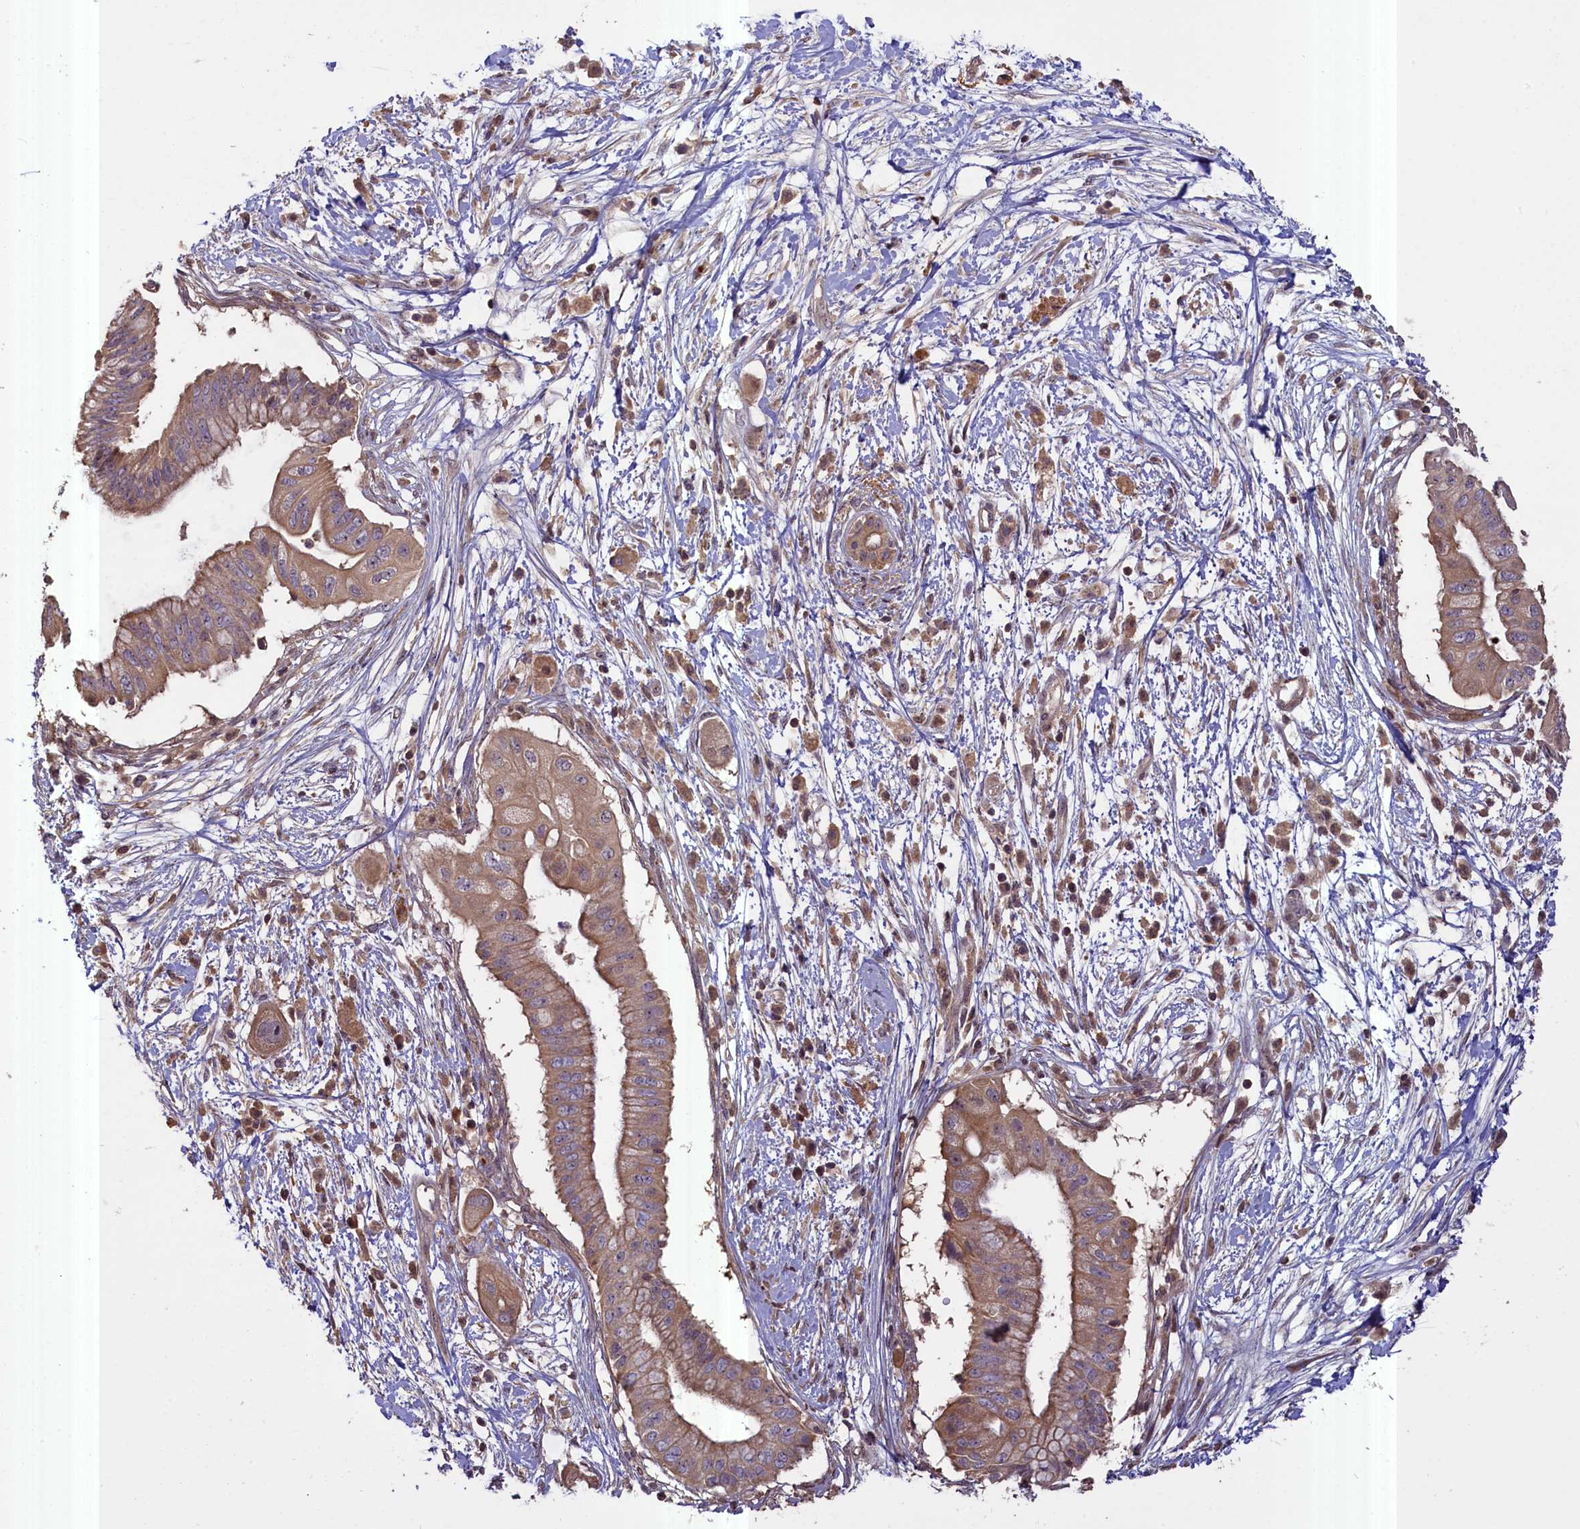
{"staining": {"intensity": "moderate", "quantity": ">75%", "location": "cytoplasmic/membranous"}, "tissue": "pancreatic cancer", "cell_type": "Tumor cells", "image_type": "cancer", "snomed": [{"axis": "morphology", "description": "Adenocarcinoma, NOS"}, {"axis": "topography", "description": "Pancreas"}], "caption": "There is medium levels of moderate cytoplasmic/membranous positivity in tumor cells of pancreatic adenocarcinoma, as demonstrated by immunohistochemical staining (brown color).", "gene": "FUZ", "patient": {"sex": "male", "age": 68}}